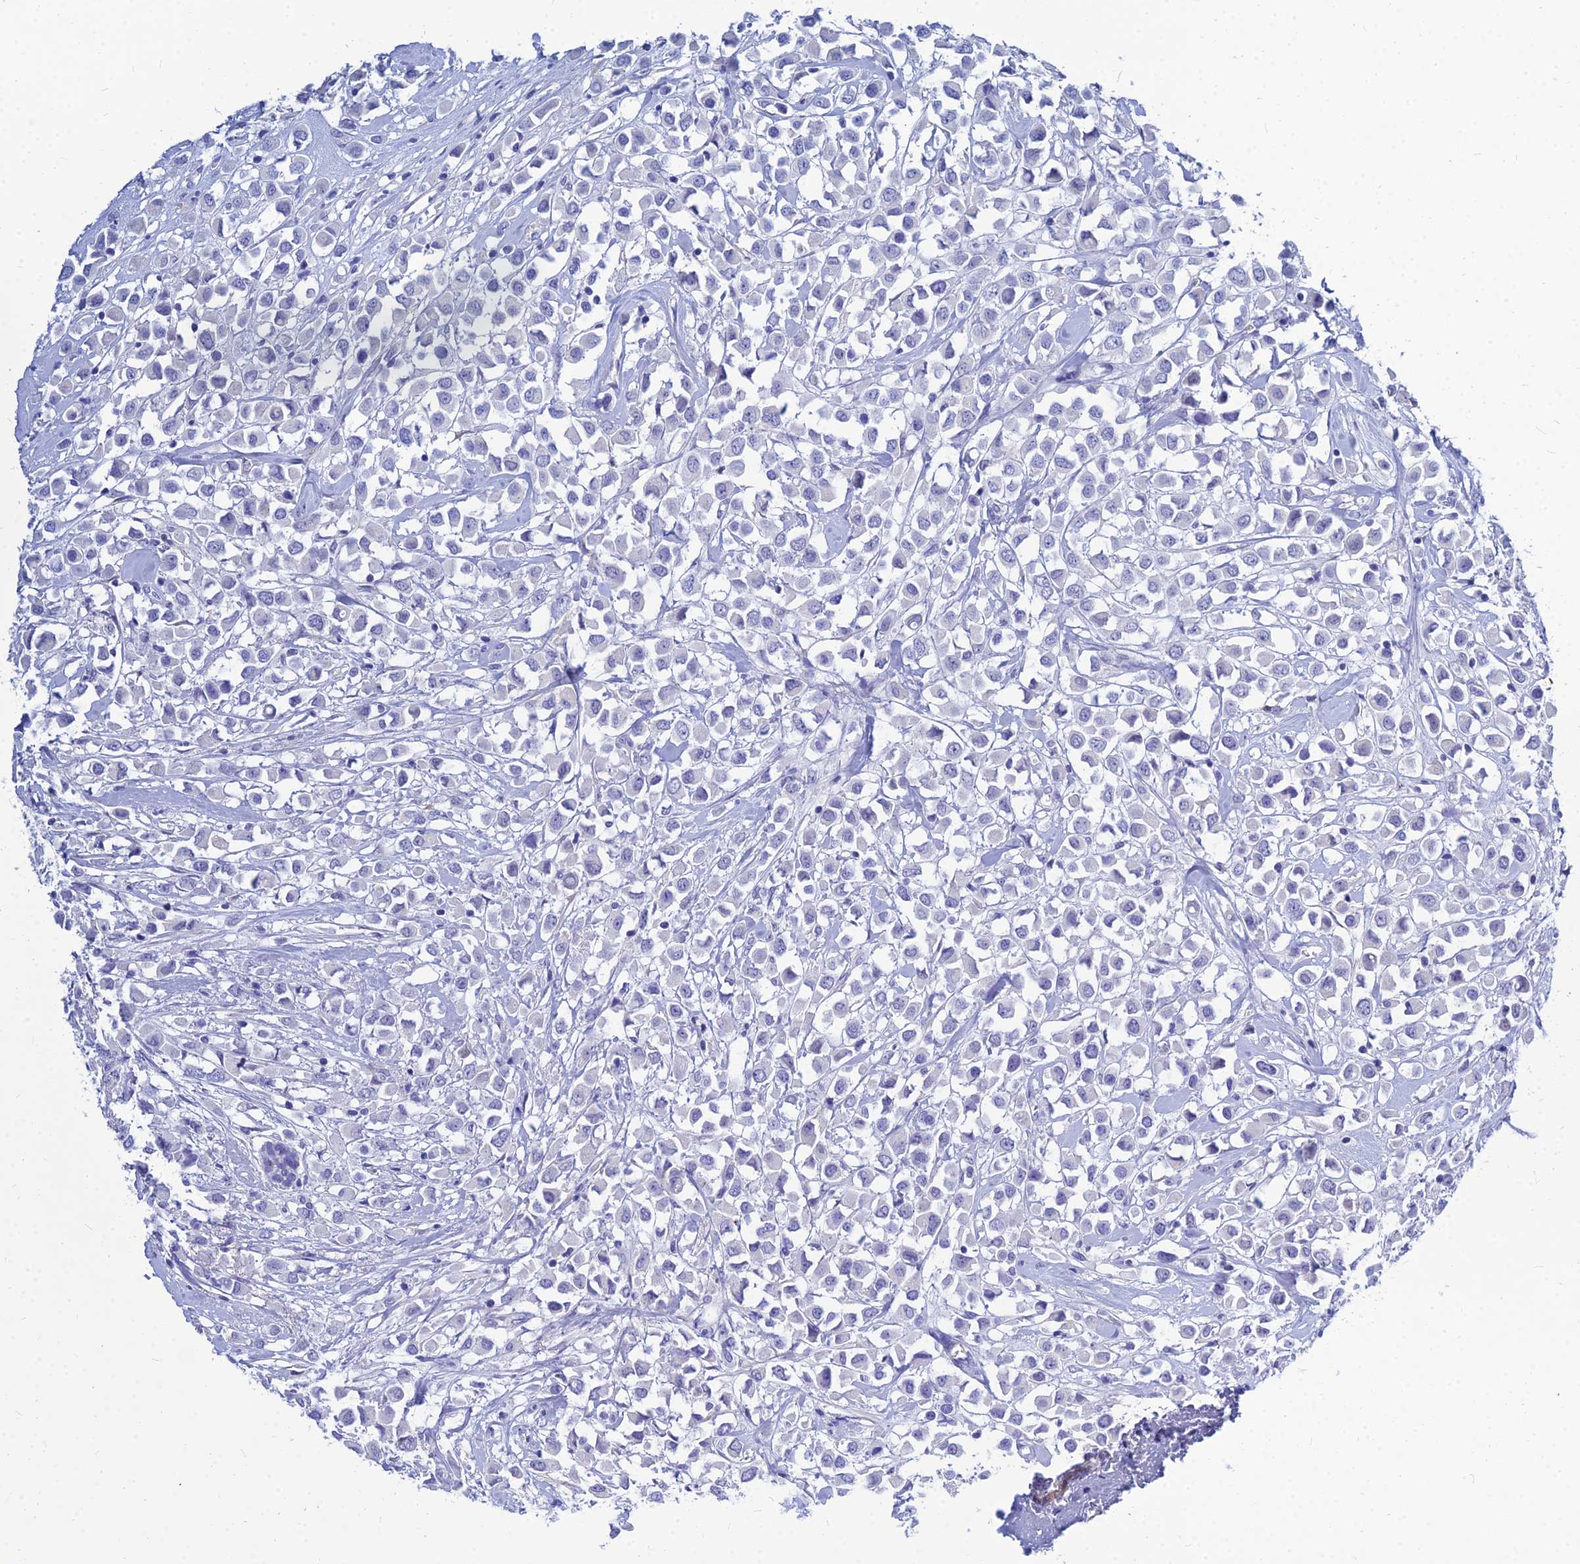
{"staining": {"intensity": "negative", "quantity": "none", "location": "none"}, "tissue": "breast cancer", "cell_type": "Tumor cells", "image_type": "cancer", "snomed": [{"axis": "morphology", "description": "Duct carcinoma"}, {"axis": "topography", "description": "Breast"}], "caption": "DAB immunohistochemical staining of human breast cancer demonstrates no significant positivity in tumor cells.", "gene": "ZNF552", "patient": {"sex": "female", "age": 61}}